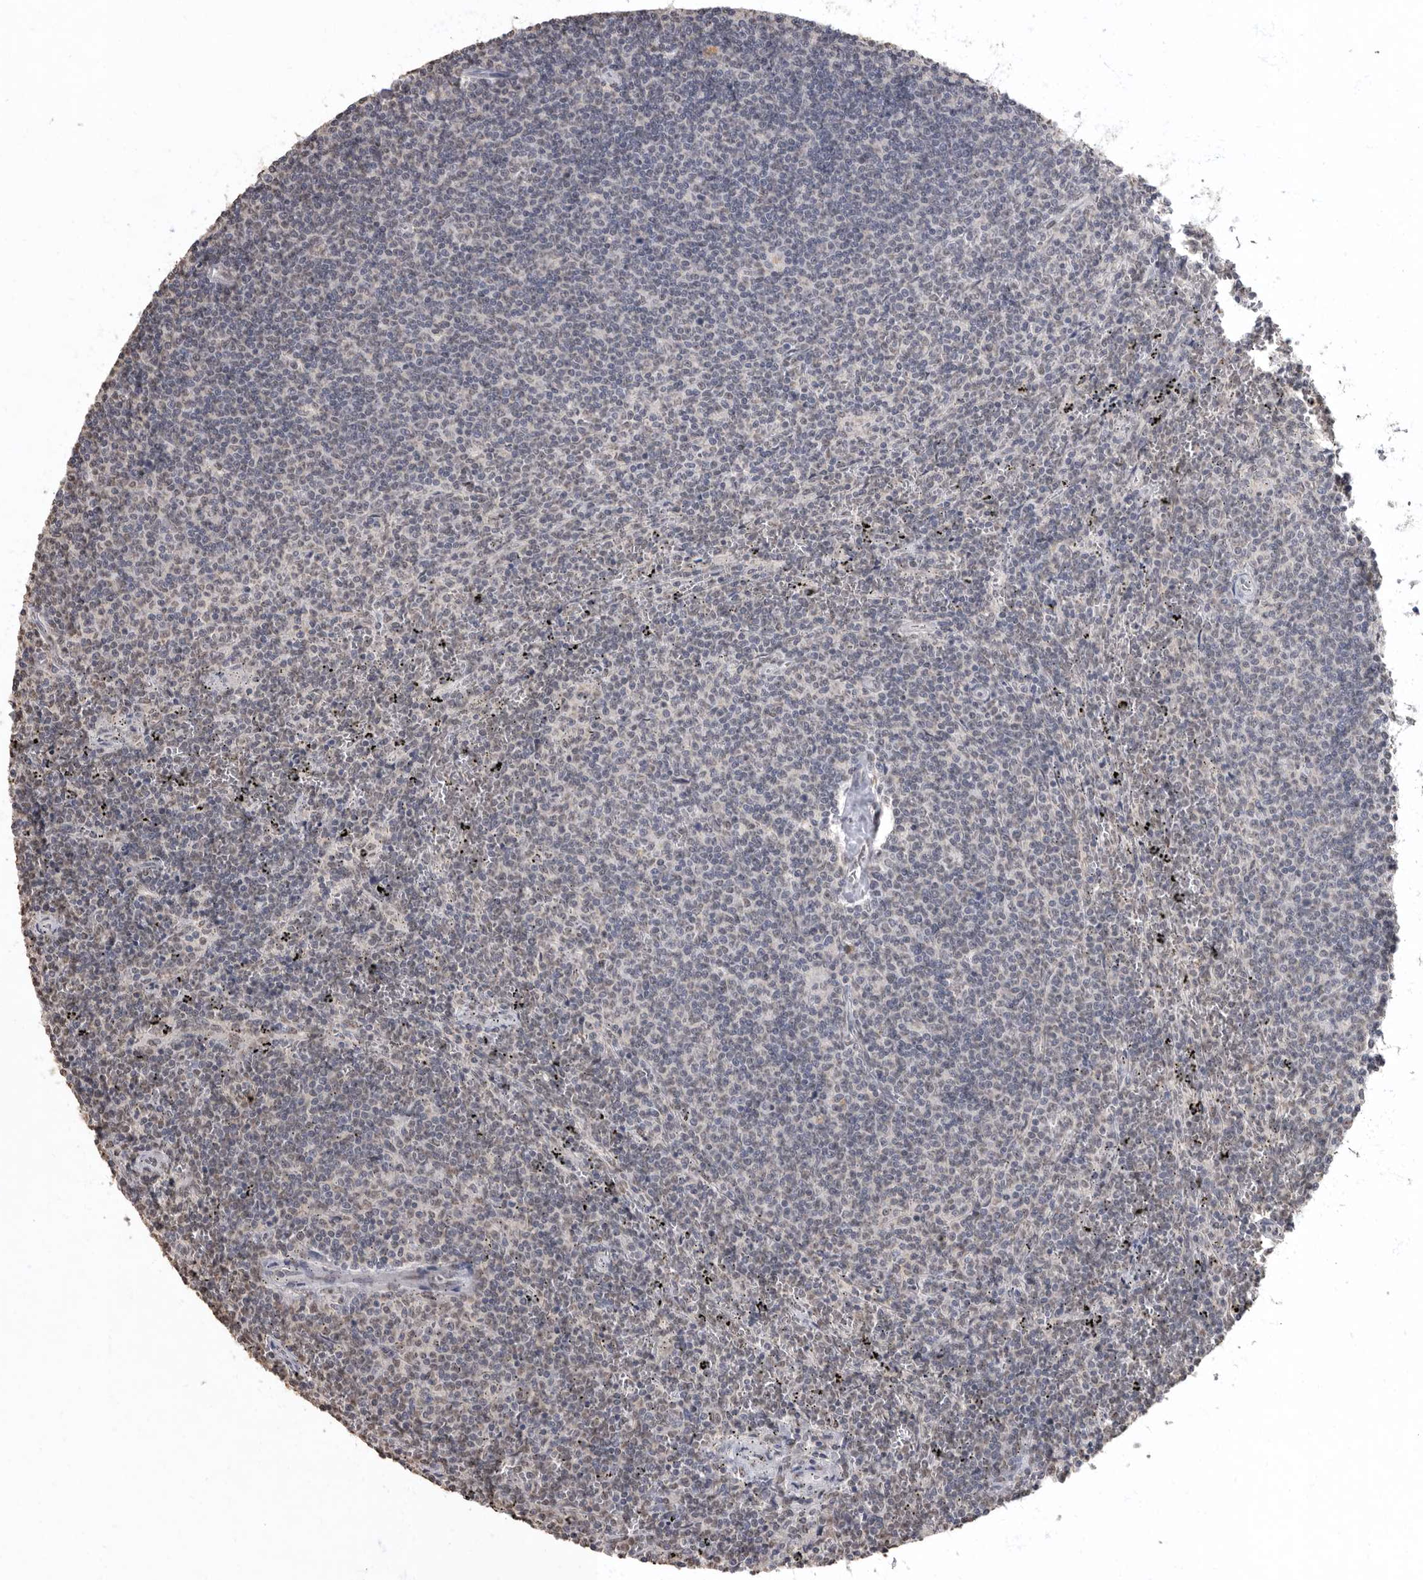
{"staining": {"intensity": "negative", "quantity": "none", "location": "none"}, "tissue": "lymphoma", "cell_type": "Tumor cells", "image_type": "cancer", "snomed": [{"axis": "morphology", "description": "Malignant lymphoma, non-Hodgkin's type, Low grade"}, {"axis": "topography", "description": "Spleen"}], "caption": "Lymphoma was stained to show a protein in brown. There is no significant staining in tumor cells.", "gene": "NBL1", "patient": {"sex": "female", "age": 50}}